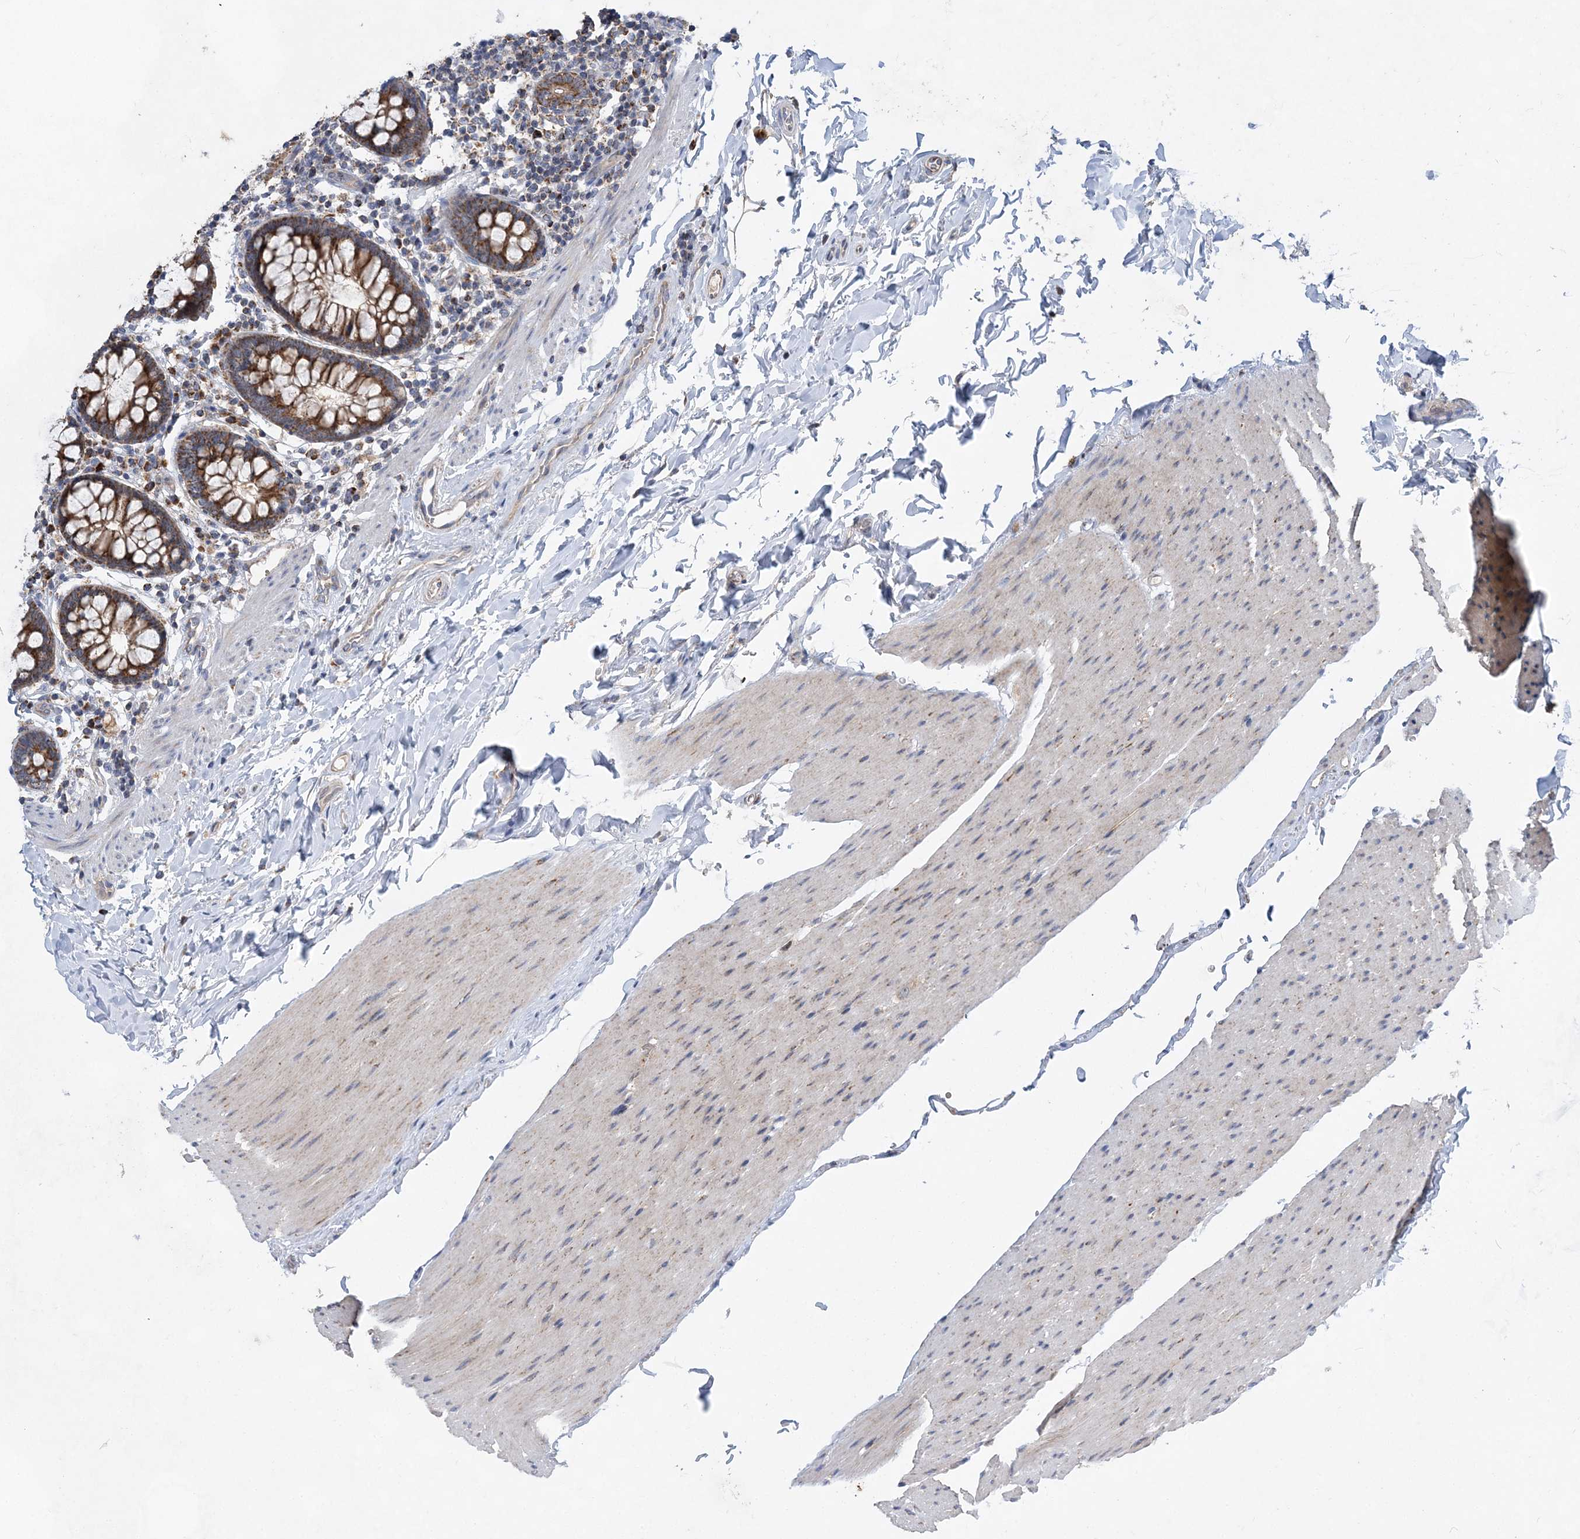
{"staining": {"intensity": "weak", "quantity": ">75%", "location": "cytoplasmic/membranous"}, "tissue": "colon", "cell_type": "Endothelial cells", "image_type": "normal", "snomed": [{"axis": "morphology", "description": "Normal tissue, NOS"}, {"axis": "topography", "description": "Colon"}], "caption": "IHC staining of benign colon, which shows low levels of weak cytoplasmic/membranous positivity in approximately >75% of endothelial cells indicating weak cytoplasmic/membranous protein staining. The staining was performed using DAB (brown) for protein detection and nuclei were counterstained in hematoxylin (blue).", "gene": "TRAPPC13", "patient": {"sex": "female", "age": 80}}